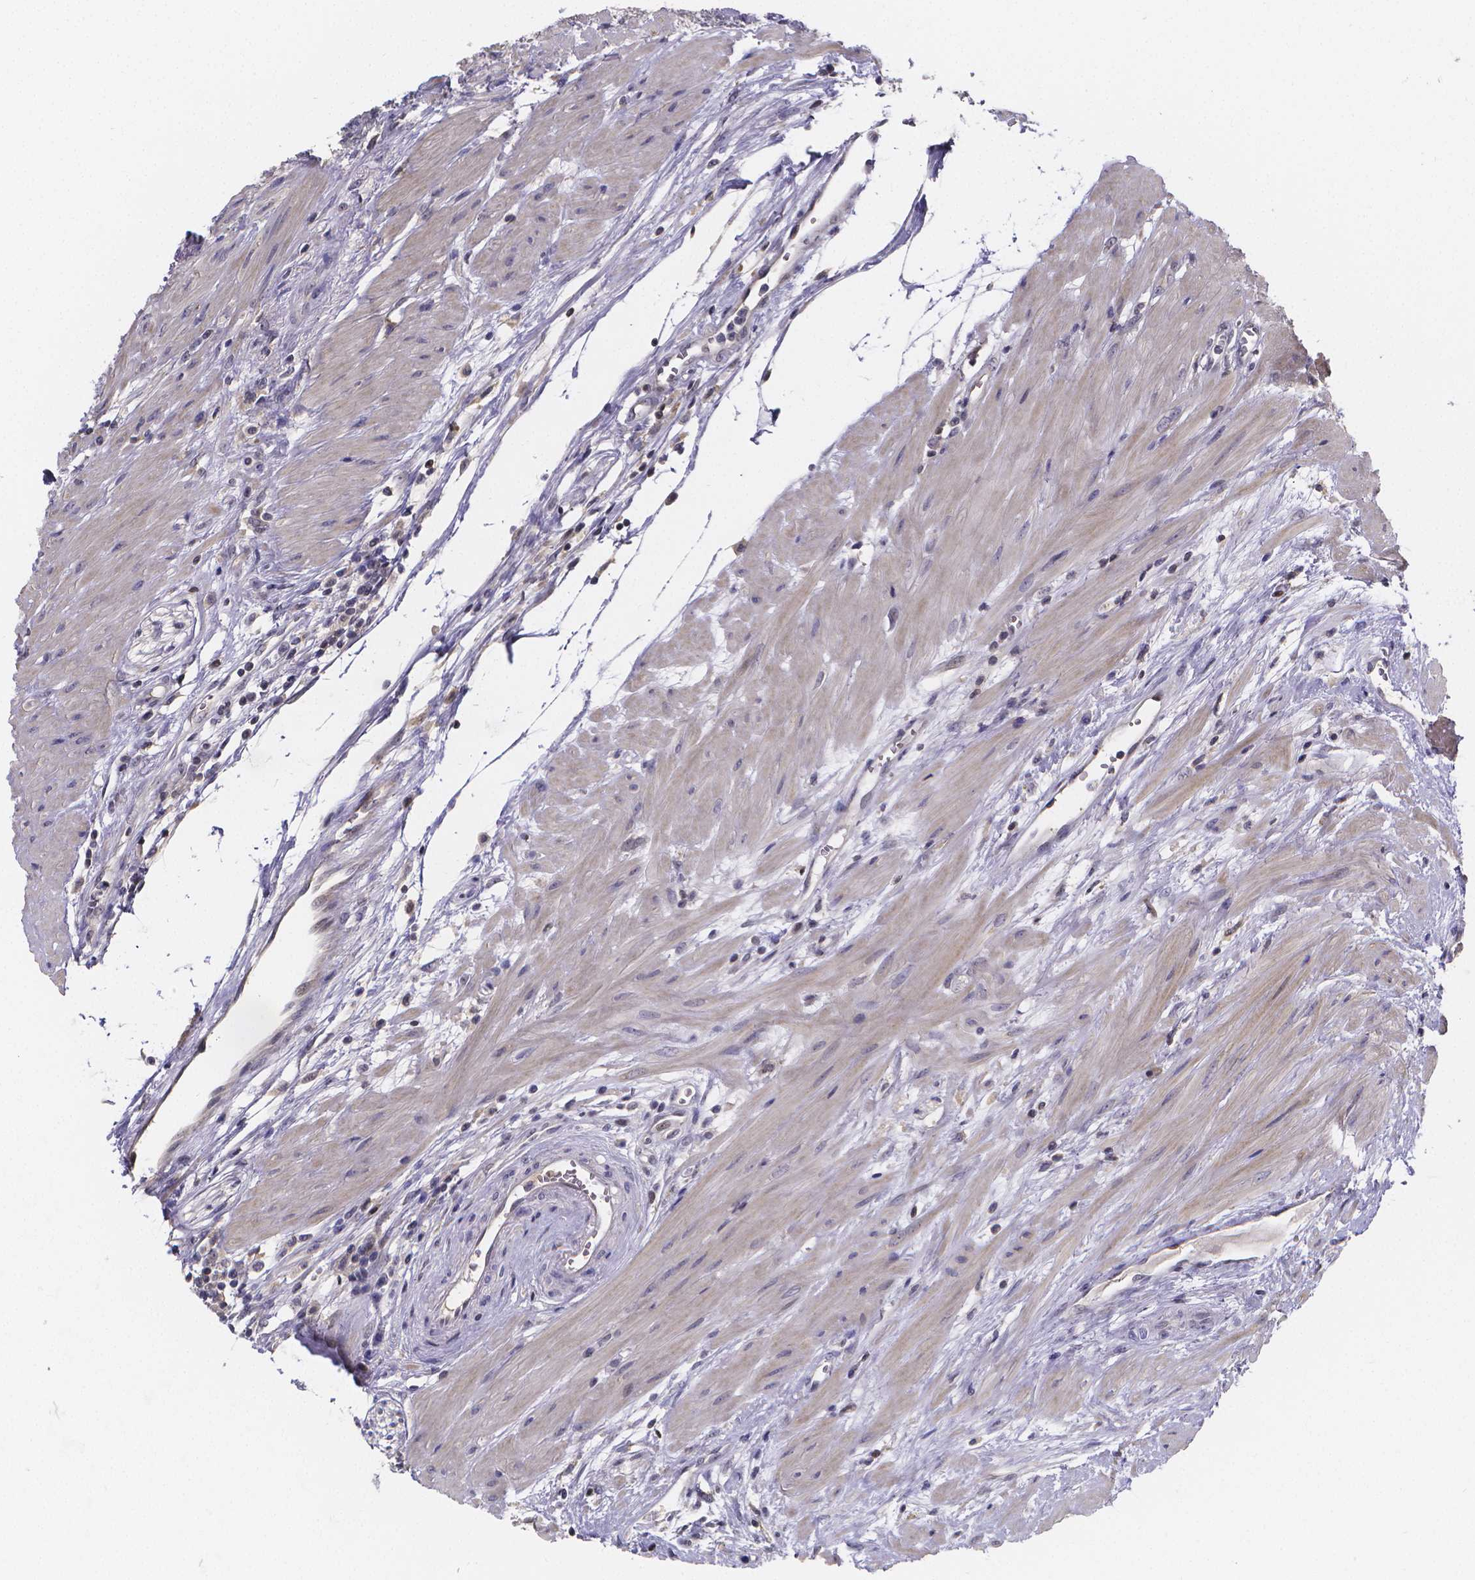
{"staining": {"intensity": "negative", "quantity": "none", "location": "none"}, "tissue": "seminal vesicle", "cell_type": "Glandular cells", "image_type": "normal", "snomed": [{"axis": "morphology", "description": "Normal tissue, NOS"}, {"axis": "morphology", "description": "Urothelial carcinoma, NOS"}, {"axis": "topography", "description": "Urinary bladder"}, {"axis": "topography", "description": "Seminal veicle"}], "caption": "High magnification brightfield microscopy of unremarkable seminal vesicle stained with DAB (brown) and counterstained with hematoxylin (blue): glandular cells show no significant positivity.", "gene": "PAH", "patient": {"sex": "male", "age": 76}}